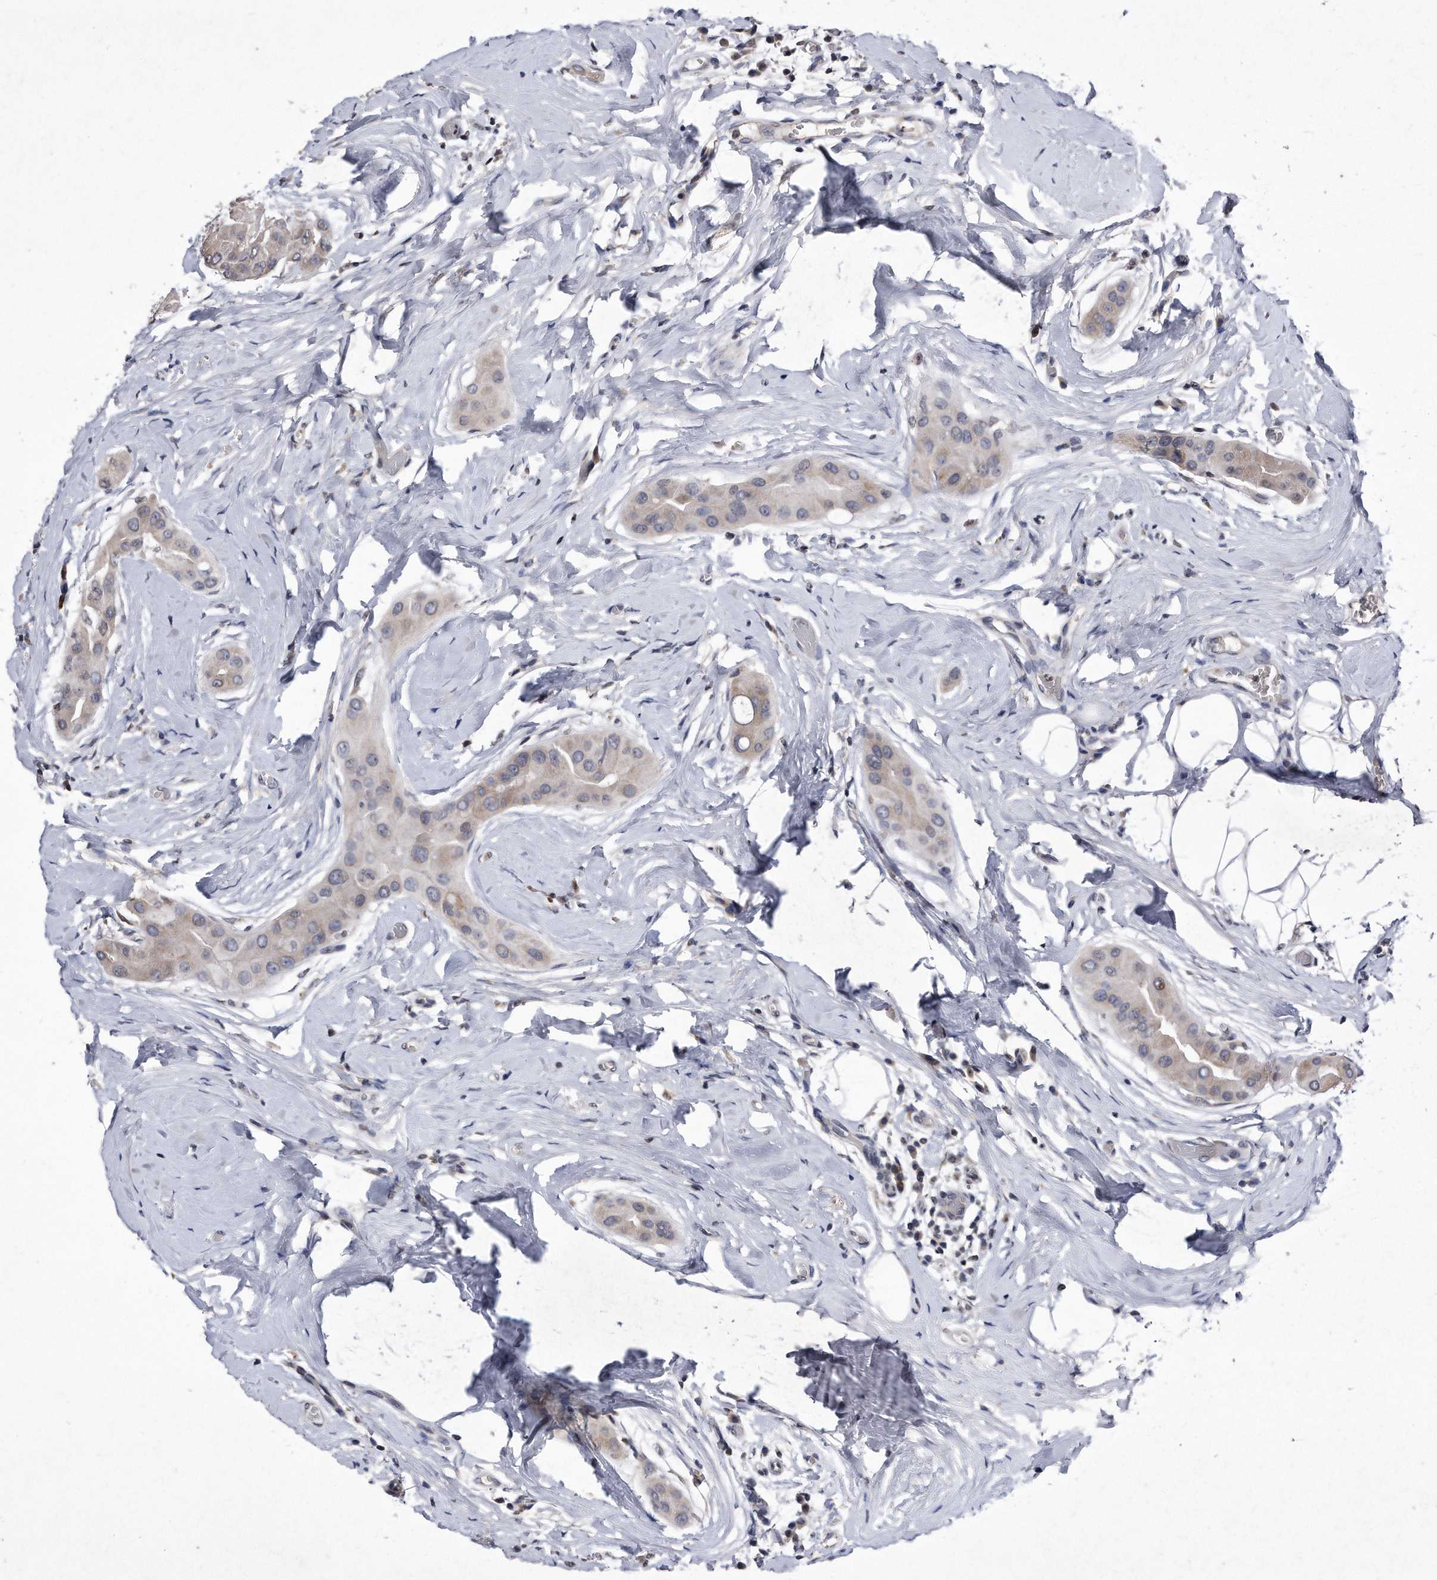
{"staining": {"intensity": "weak", "quantity": "25%-75%", "location": "cytoplasmic/membranous"}, "tissue": "thyroid cancer", "cell_type": "Tumor cells", "image_type": "cancer", "snomed": [{"axis": "morphology", "description": "Papillary adenocarcinoma, NOS"}, {"axis": "topography", "description": "Thyroid gland"}], "caption": "Protein expression by immunohistochemistry (IHC) demonstrates weak cytoplasmic/membranous expression in approximately 25%-75% of tumor cells in thyroid cancer.", "gene": "DAB1", "patient": {"sex": "male", "age": 33}}